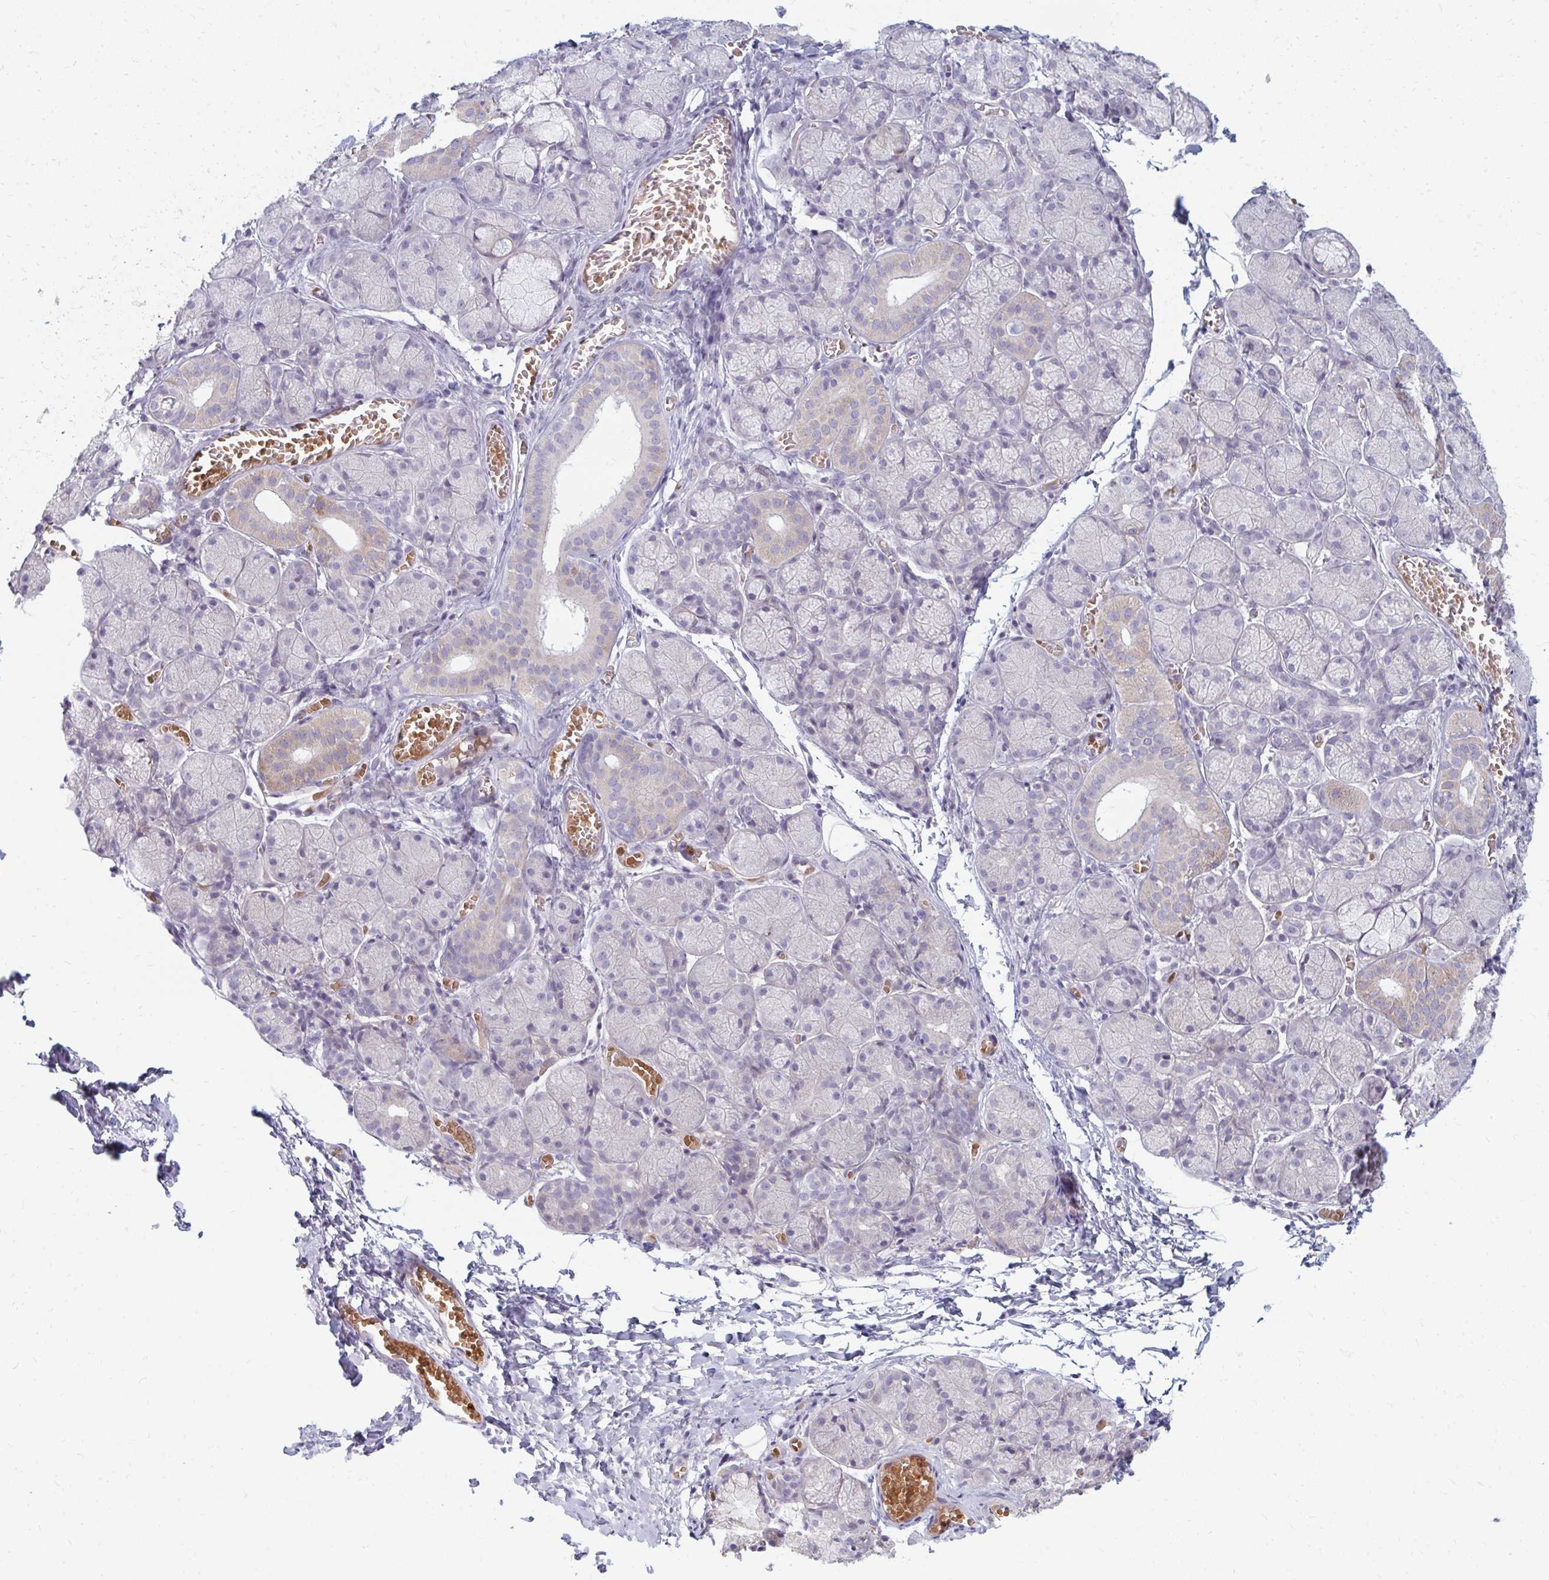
{"staining": {"intensity": "weak", "quantity": "<25%", "location": "cytoplasmic/membranous"}, "tissue": "salivary gland", "cell_type": "Glandular cells", "image_type": "normal", "snomed": [{"axis": "morphology", "description": "Normal tissue, NOS"}, {"axis": "topography", "description": "Salivary gland"}], "caption": "Salivary gland stained for a protein using immunohistochemistry (IHC) exhibits no expression glandular cells.", "gene": "RAB33A", "patient": {"sex": "female", "age": 24}}